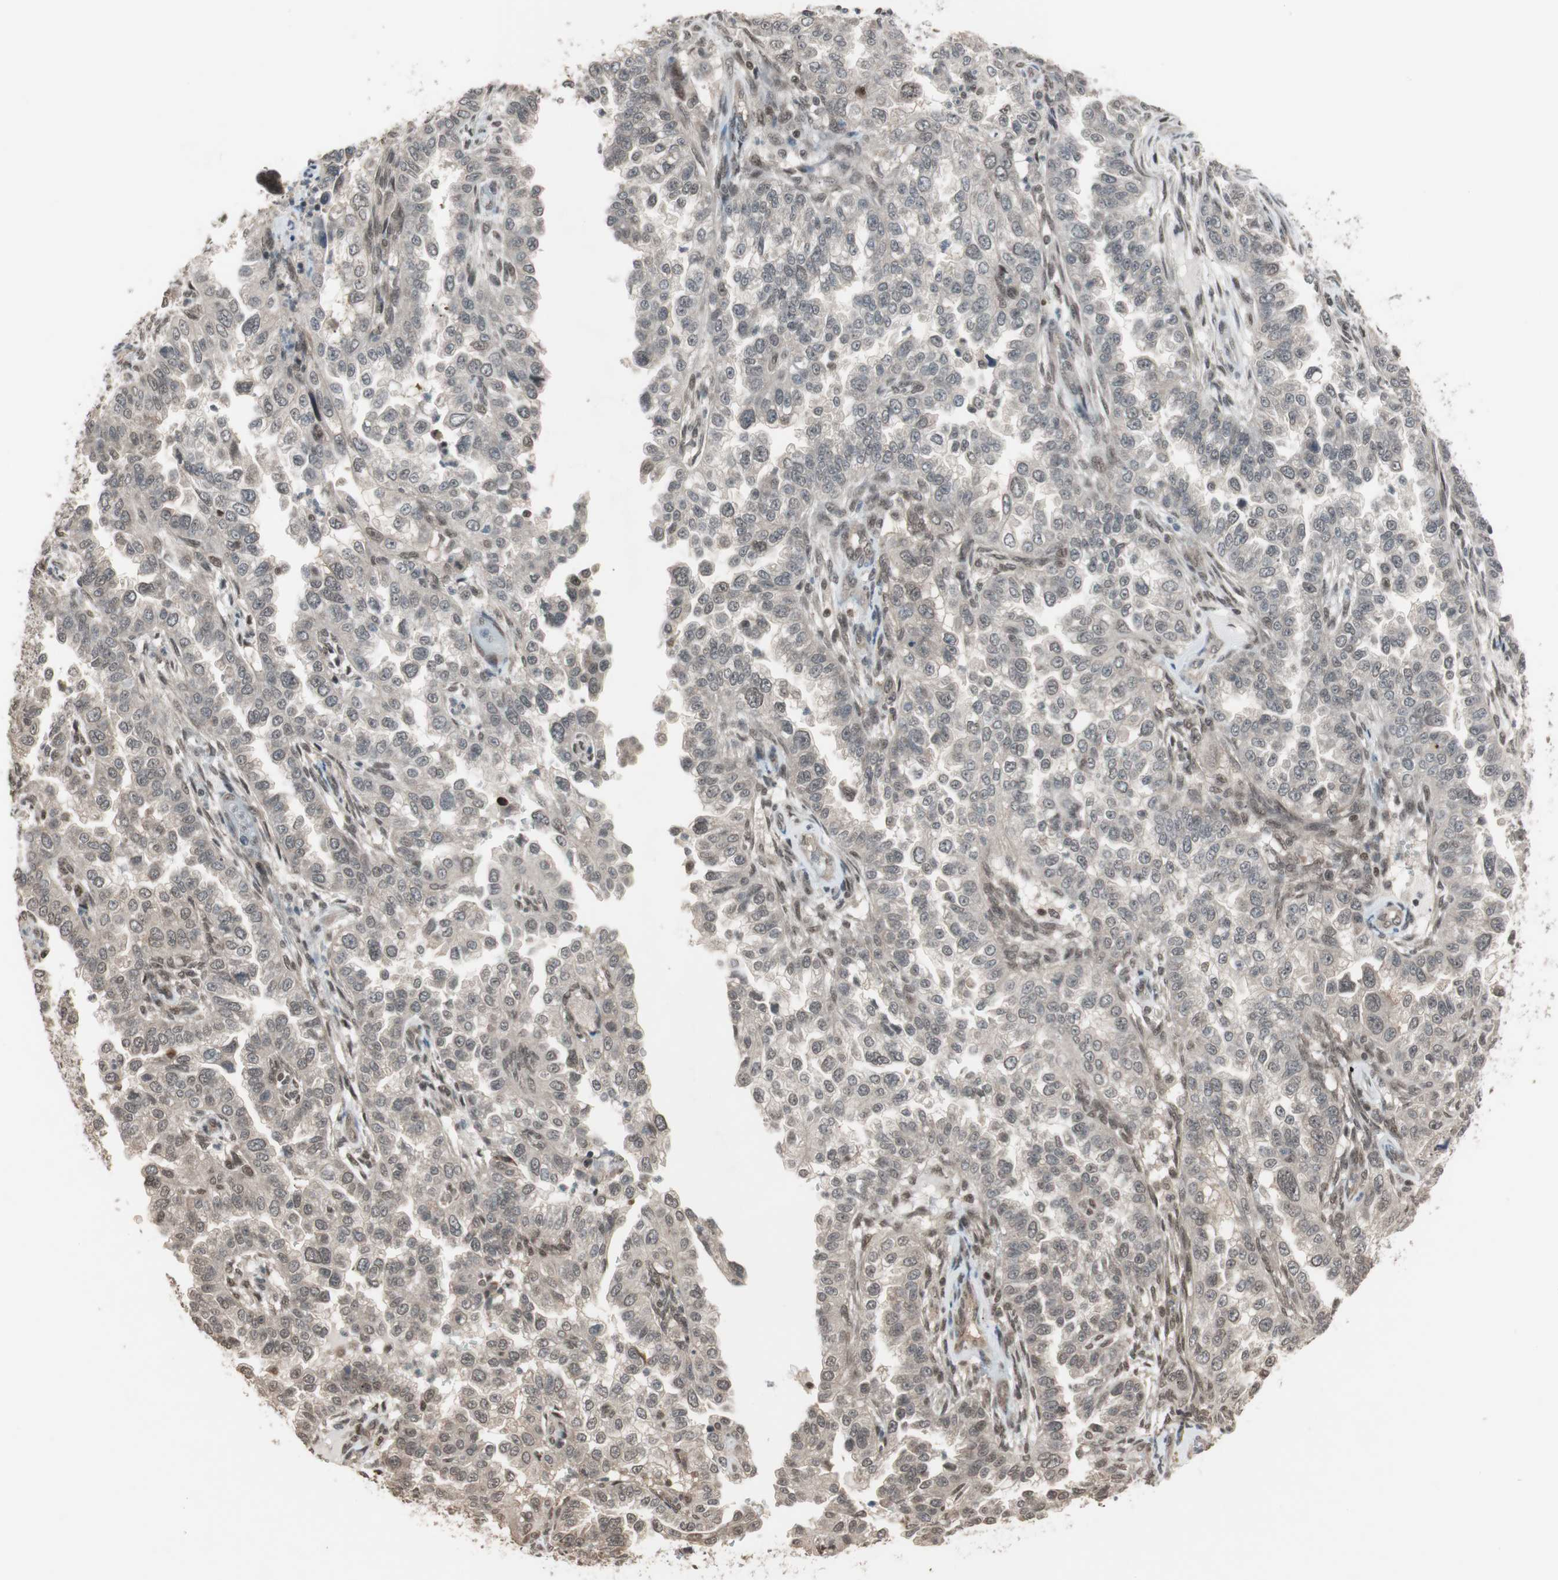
{"staining": {"intensity": "weak", "quantity": "<25%", "location": "nuclear"}, "tissue": "endometrial cancer", "cell_type": "Tumor cells", "image_type": "cancer", "snomed": [{"axis": "morphology", "description": "Adenocarcinoma, NOS"}, {"axis": "topography", "description": "Endometrium"}], "caption": "Immunohistochemical staining of adenocarcinoma (endometrial) reveals no significant expression in tumor cells.", "gene": "DRAP1", "patient": {"sex": "female", "age": 85}}